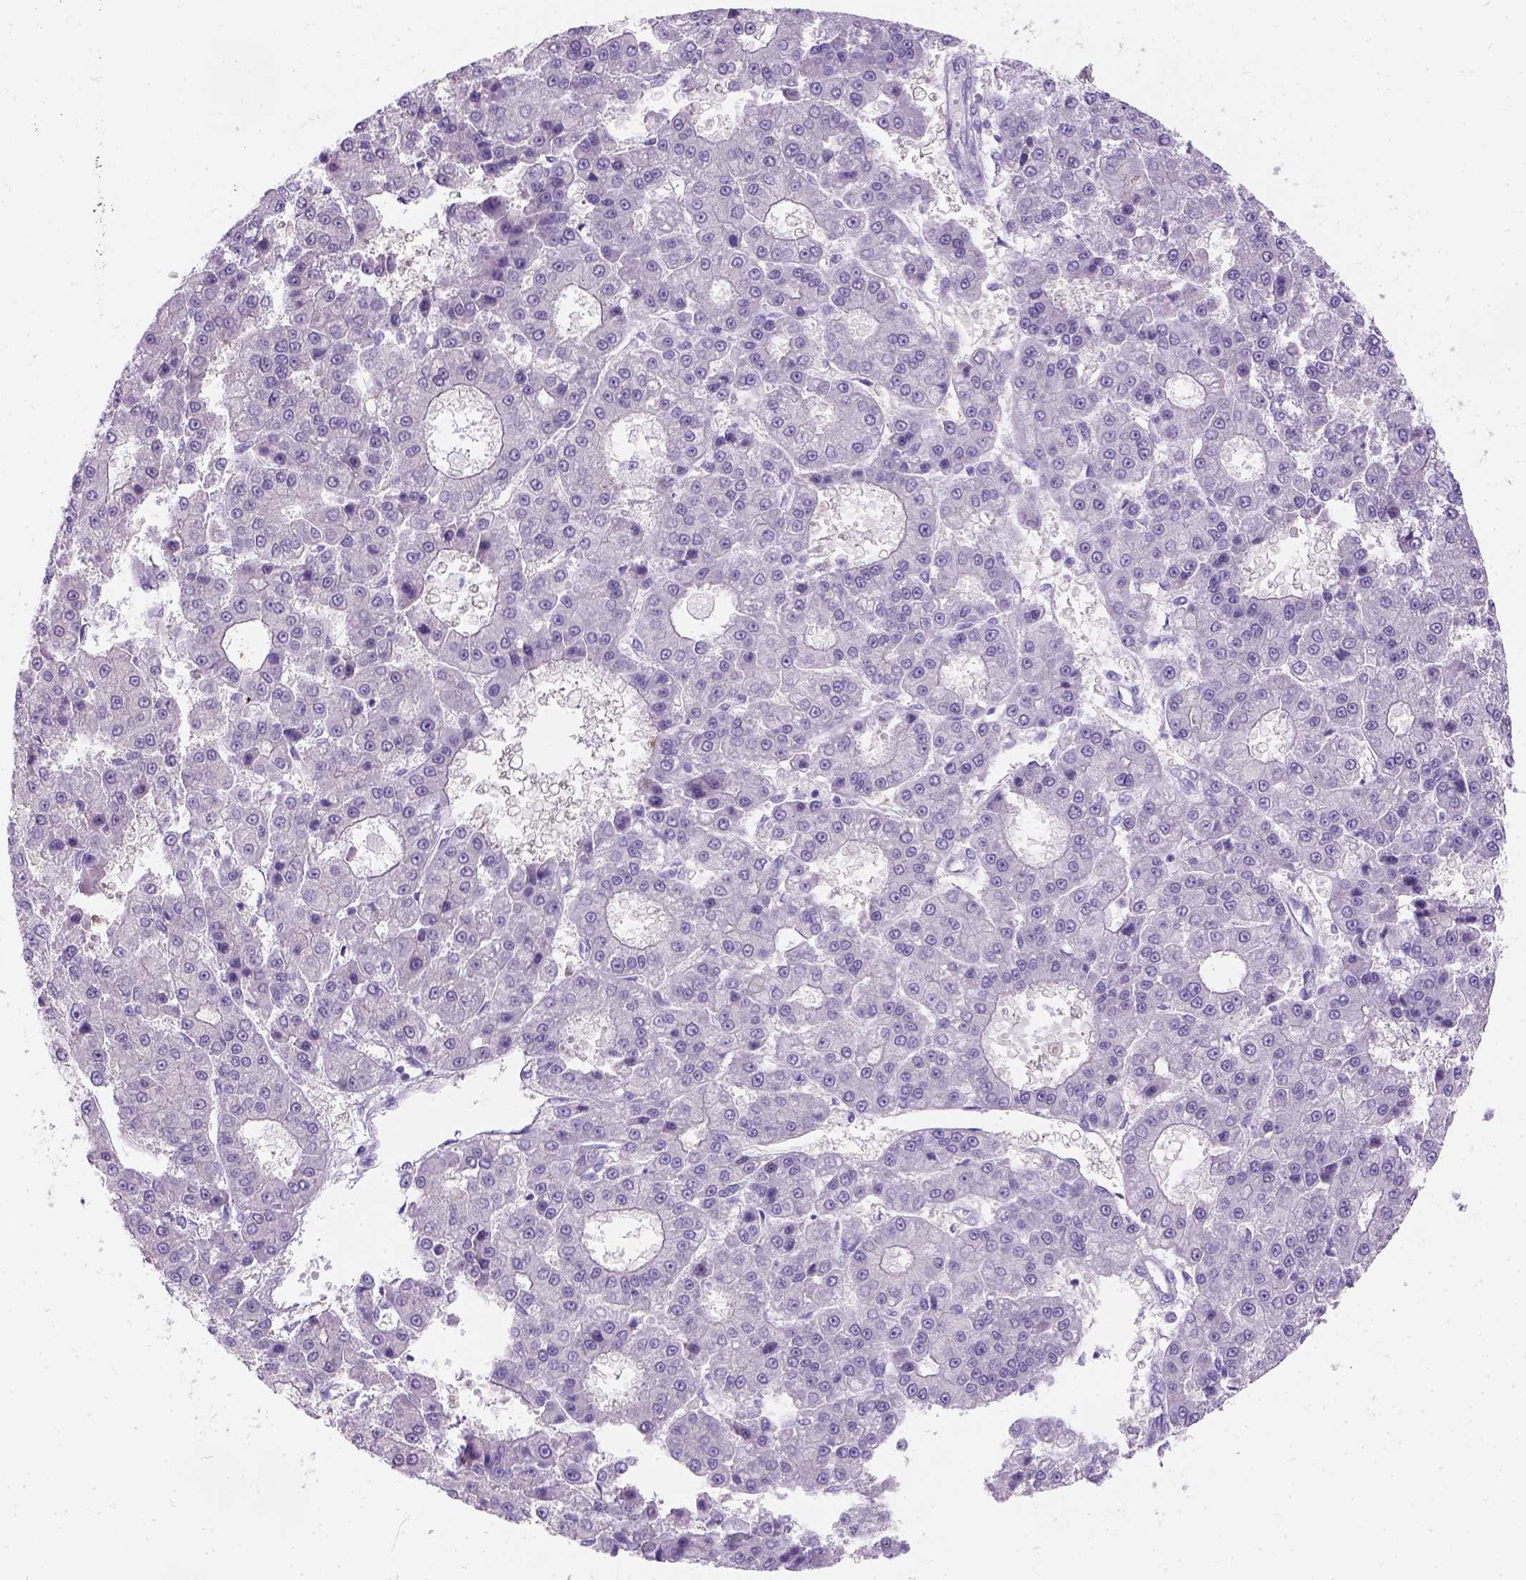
{"staining": {"intensity": "negative", "quantity": "none", "location": "none"}, "tissue": "liver cancer", "cell_type": "Tumor cells", "image_type": "cancer", "snomed": [{"axis": "morphology", "description": "Carcinoma, Hepatocellular, NOS"}, {"axis": "topography", "description": "Liver"}], "caption": "This is an immunohistochemistry photomicrograph of liver hepatocellular carcinoma. There is no expression in tumor cells.", "gene": "C20orf144", "patient": {"sex": "male", "age": 70}}